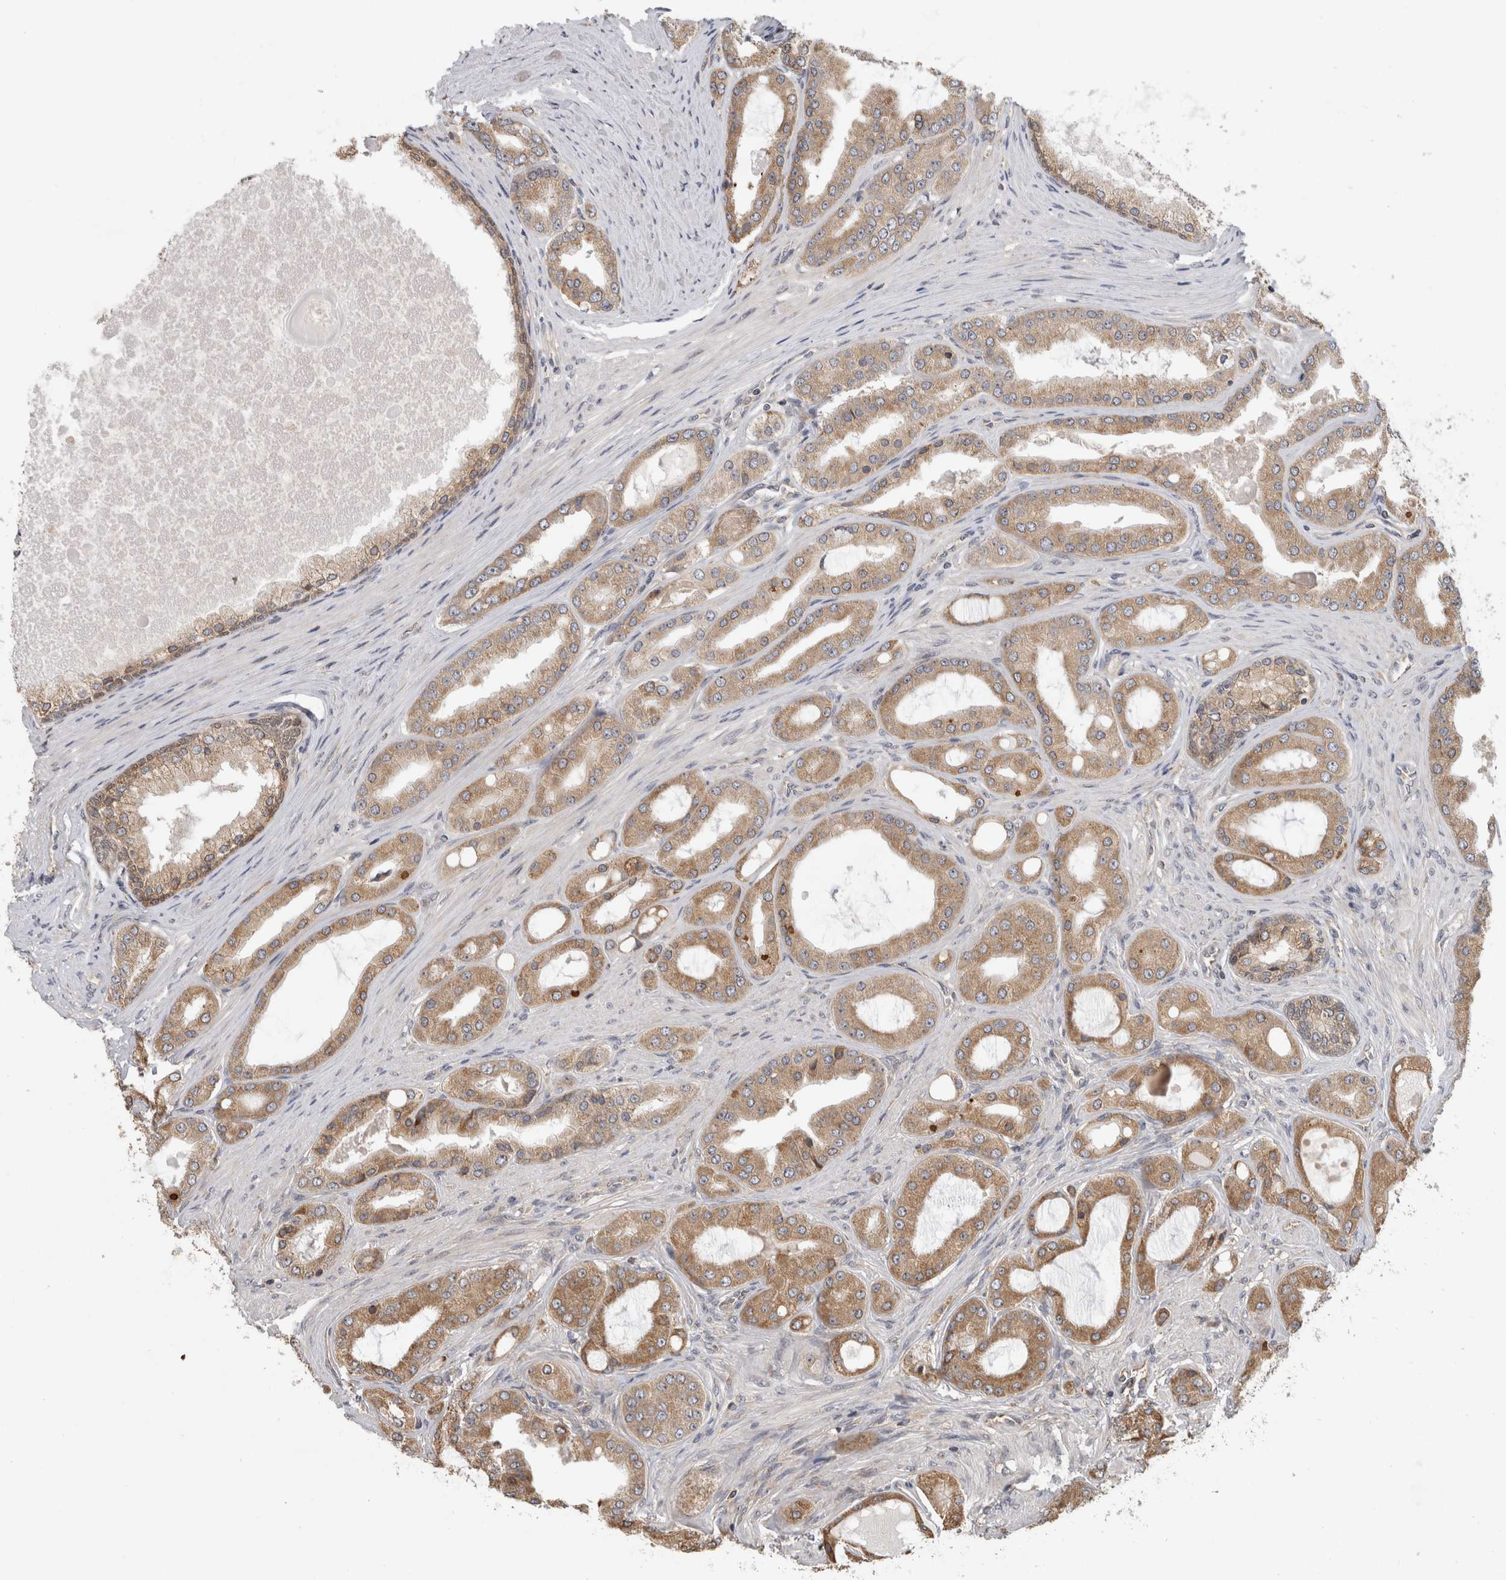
{"staining": {"intensity": "moderate", "quantity": ">75%", "location": "cytoplasmic/membranous"}, "tissue": "prostate cancer", "cell_type": "Tumor cells", "image_type": "cancer", "snomed": [{"axis": "morphology", "description": "Adenocarcinoma, High grade"}, {"axis": "topography", "description": "Prostate"}], "caption": "IHC of adenocarcinoma (high-grade) (prostate) displays medium levels of moderate cytoplasmic/membranous positivity in about >75% of tumor cells.", "gene": "PARP6", "patient": {"sex": "male", "age": 60}}